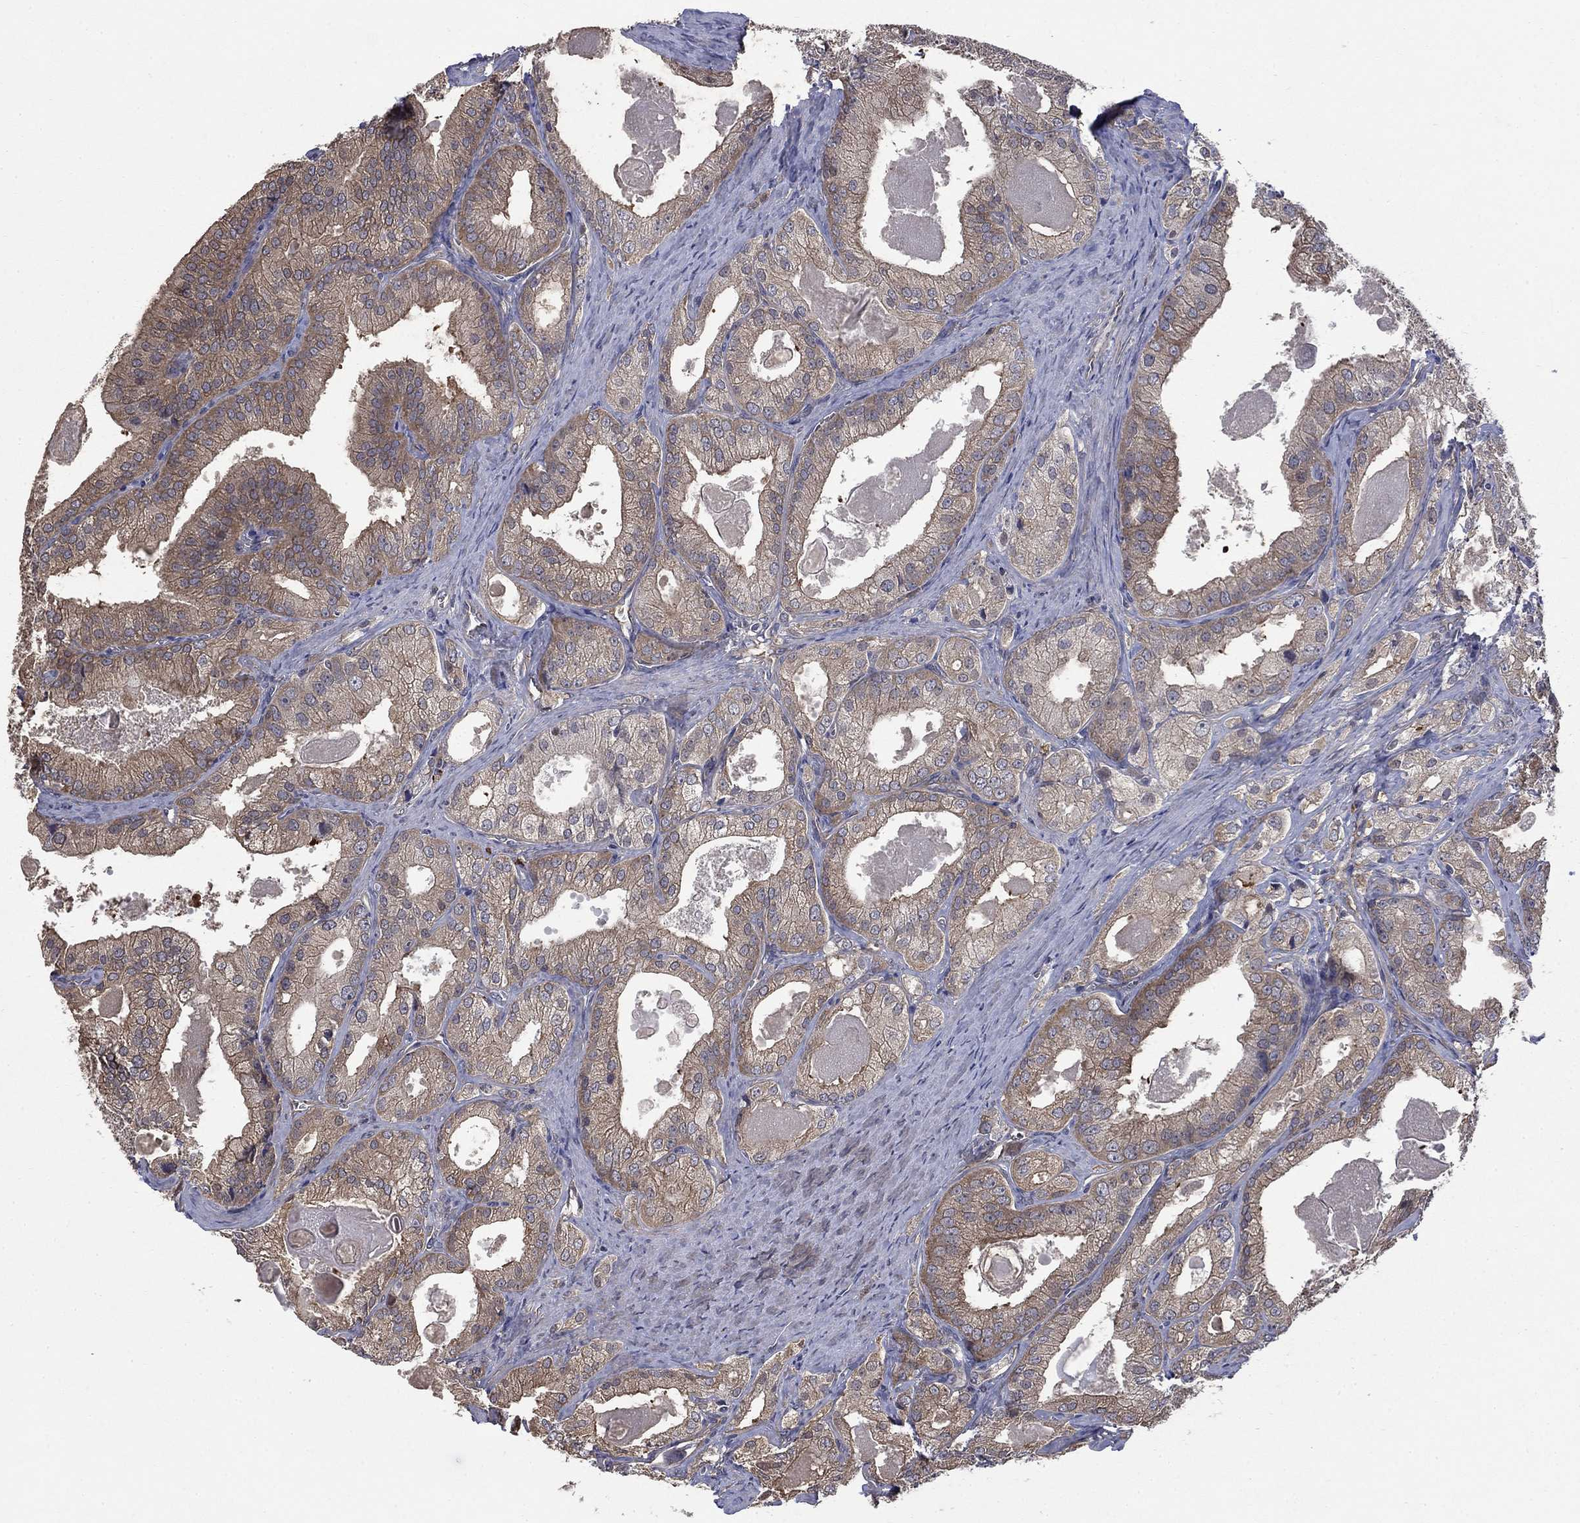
{"staining": {"intensity": "moderate", "quantity": ">75%", "location": "cytoplasmic/membranous"}, "tissue": "prostate cancer", "cell_type": "Tumor cells", "image_type": "cancer", "snomed": [{"axis": "morphology", "description": "Adenocarcinoma, NOS"}, {"axis": "morphology", "description": "Adenocarcinoma, High grade"}, {"axis": "topography", "description": "Prostate"}], "caption": "About >75% of tumor cells in prostate high-grade adenocarcinoma exhibit moderate cytoplasmic/membranous protein staining as visualized by brown immunohistochemical staining.", "gene": "PDZD2", "patient": {"sex": "male", "age": 70}}